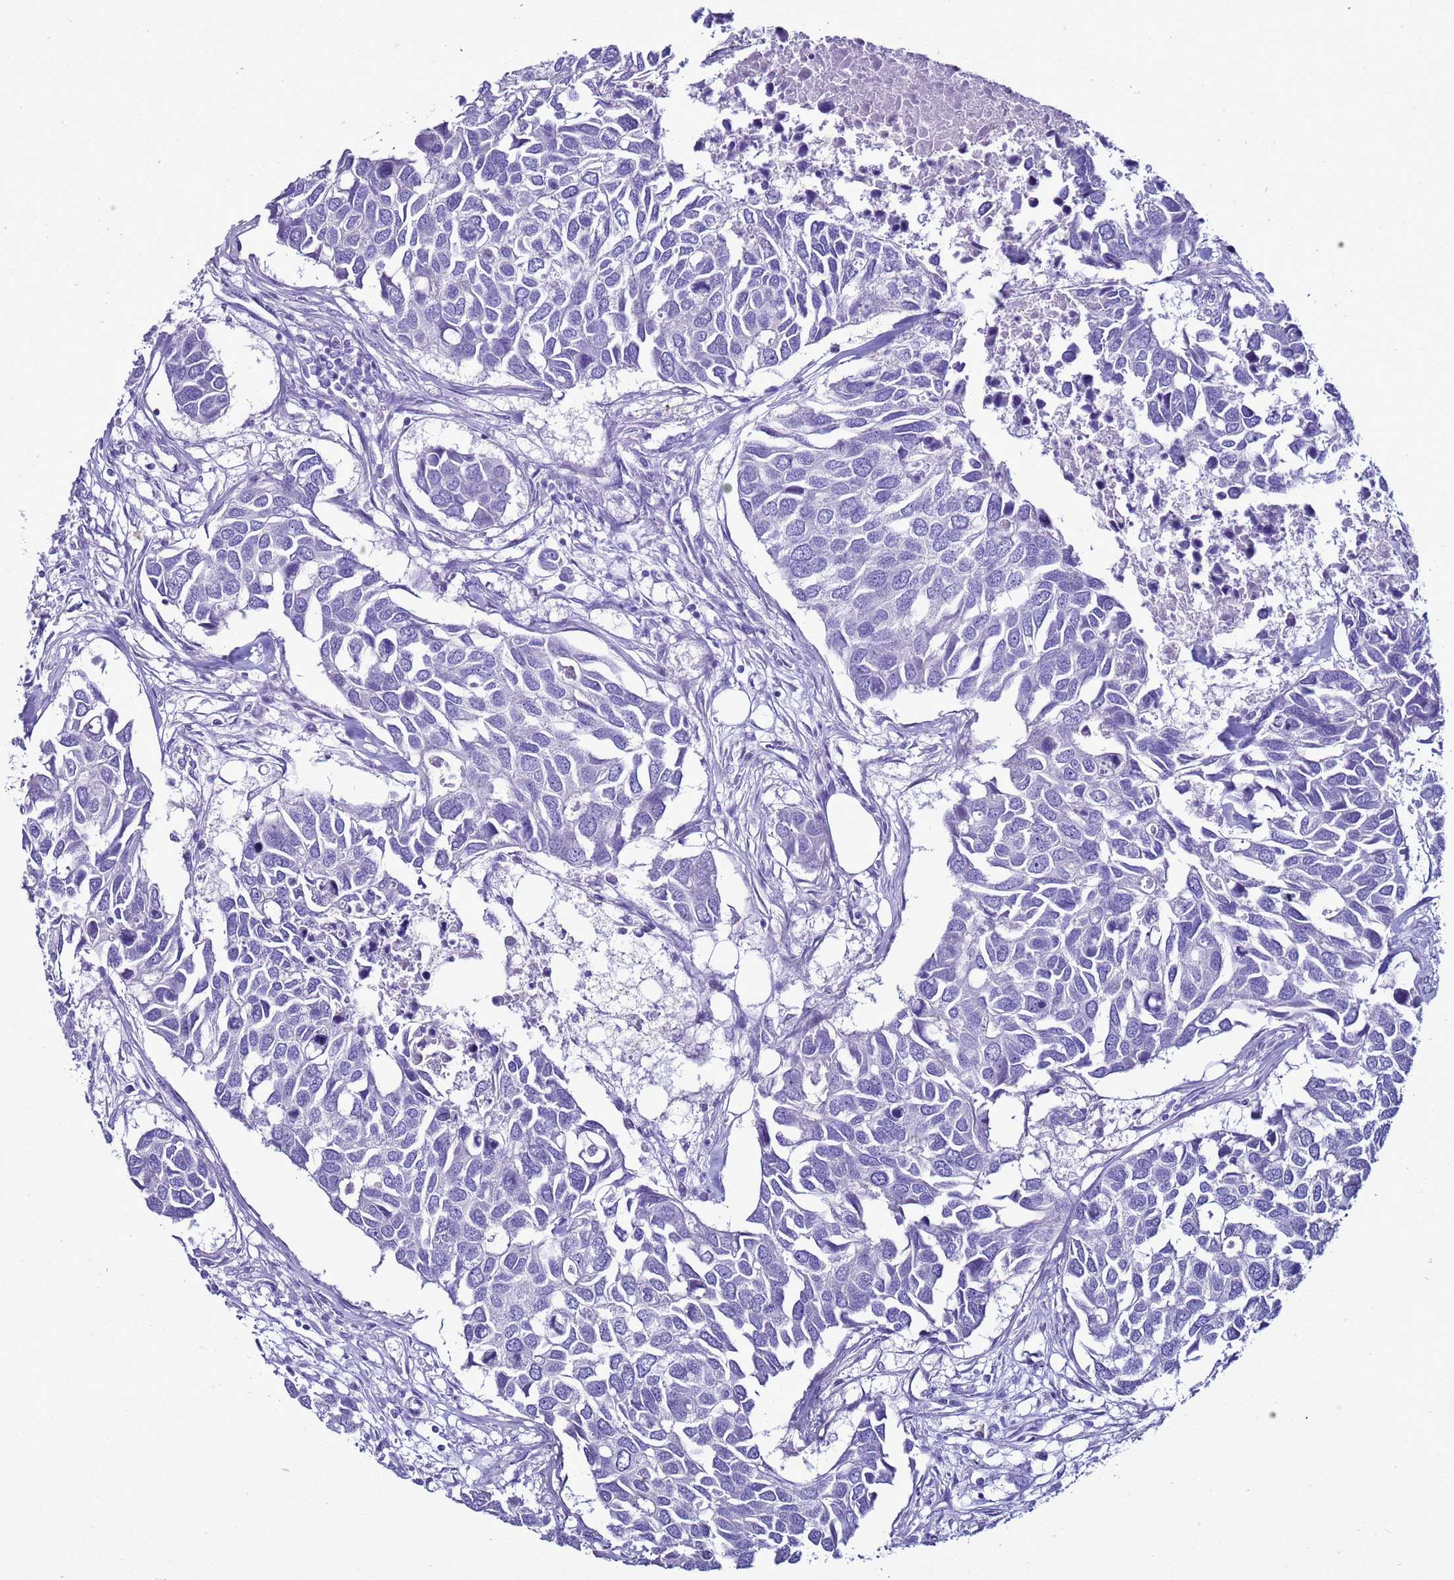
{"staining": {"intensity": "negative", "quantity": "none", "location": "none"}, "tissue": "breast cancer", "cell_type": "Tumor cells", "image_type": "cancer", "snomed": [{"axis": "morphology", "description": "Duct carcinoma"}, {"axis": "topography", "description": "Breast"}], "caption": "The micrograph displays no staining of tumor cells in breast cancer.", "gene": "LCMT1", "patient": {"sex": "female", "age": 83}}